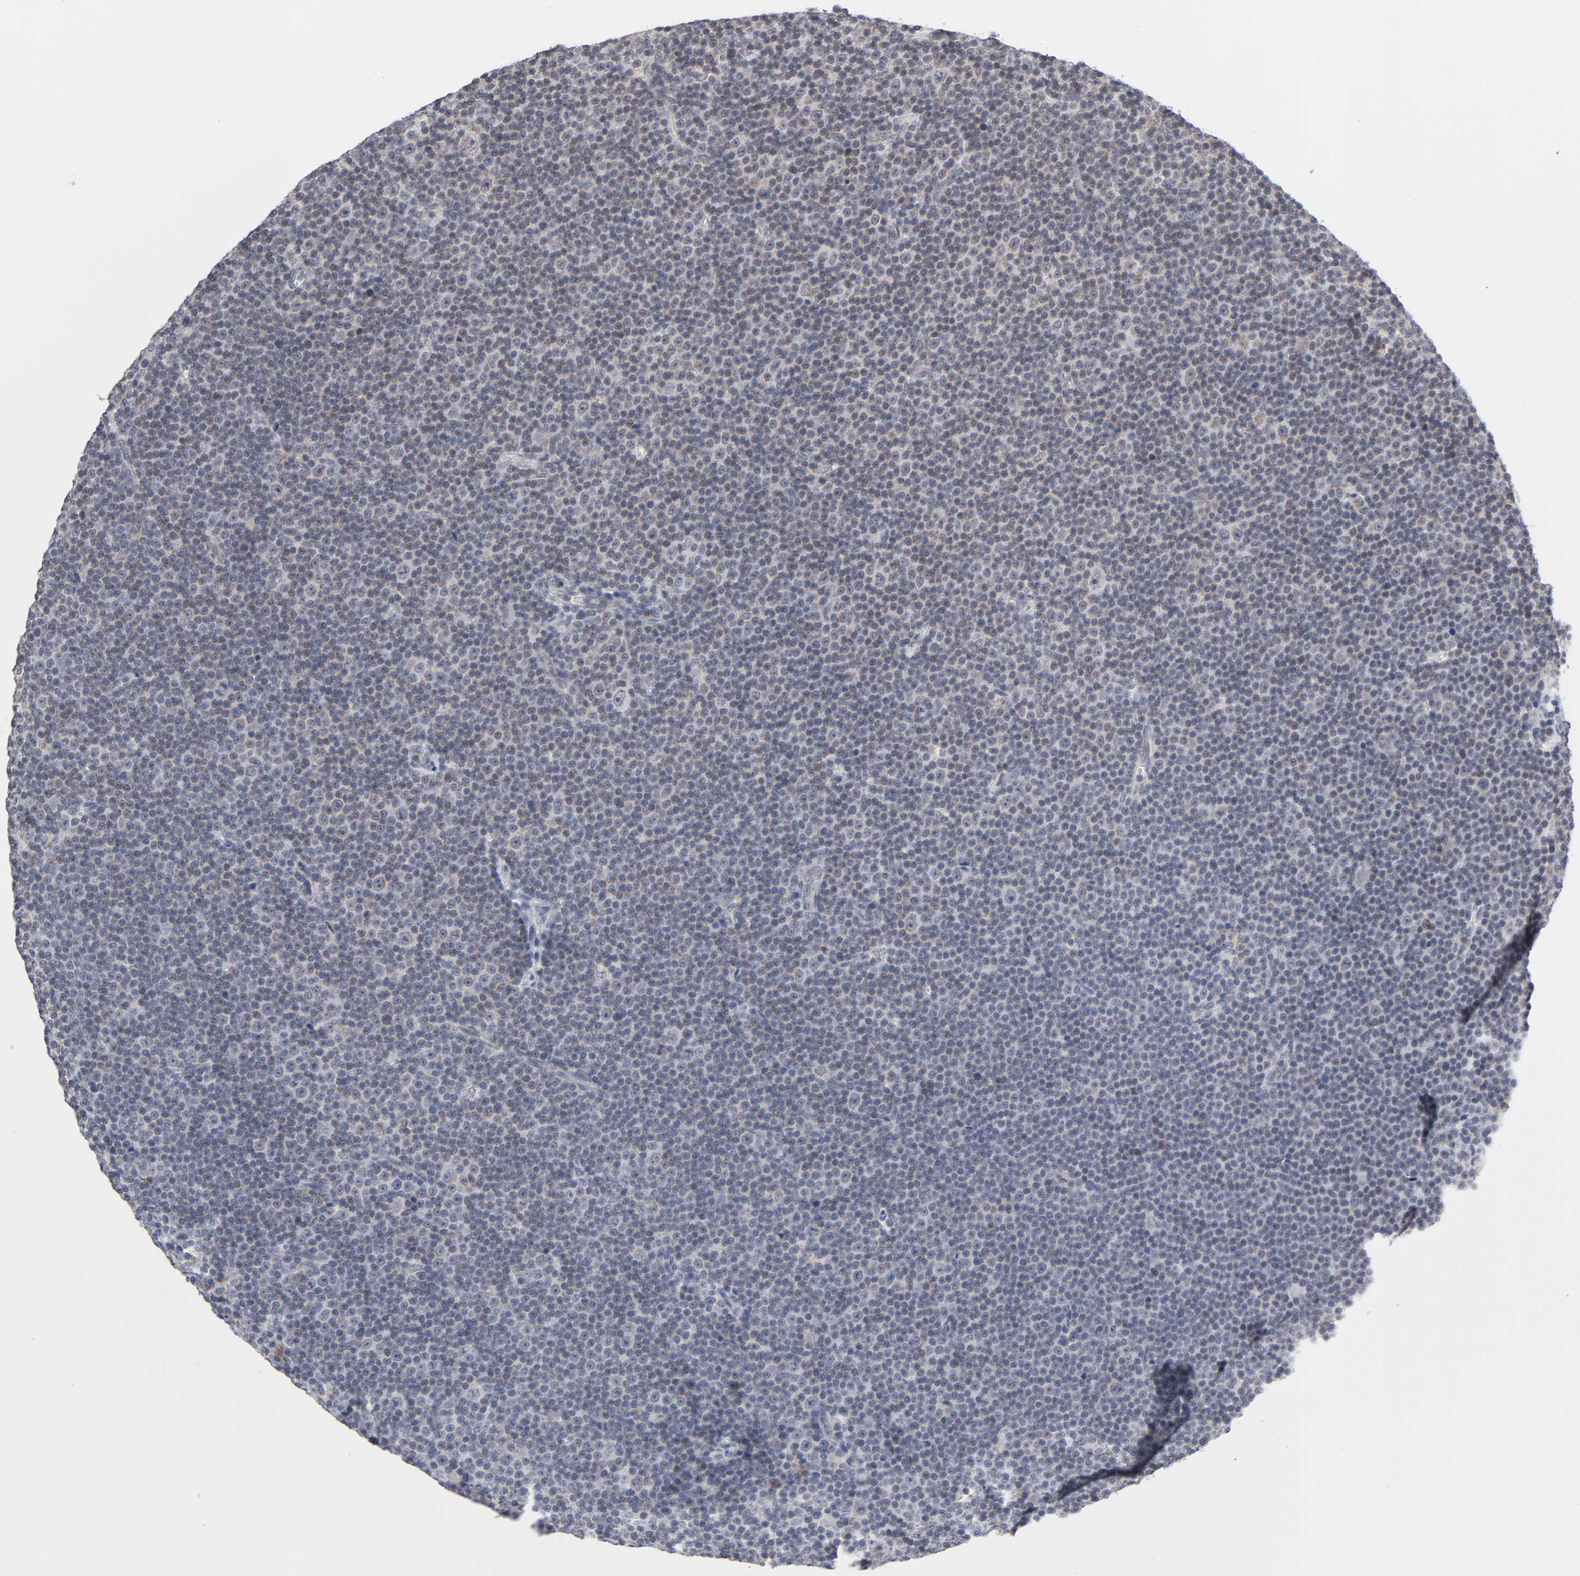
{"staining": {"intensity": "weak", "quantity": "<25%", "location": "cytoplasmic/membranous"}, "tissue": "lymphoma", "cell_type": "Tumor cells", "image_type": "cancer", "snomed": [{"axis": "morphology", "description": "Malignant lymphoma, non-Hodgkin's type, Low grade"}, {"axis": "topography", "description": "Lymph node"}], "caption": "Tumor cells are negative for protein expression in human low-grade malignant lymphoma, non-Hodgkin's type. The staining was performed using DAB to visualize the protein expression in brown, while the nuclei were stained in blue with hematoxylin (Magnification: 20x).", "gene": "AUH", "patient": {"sex": "female", "age": 67}}